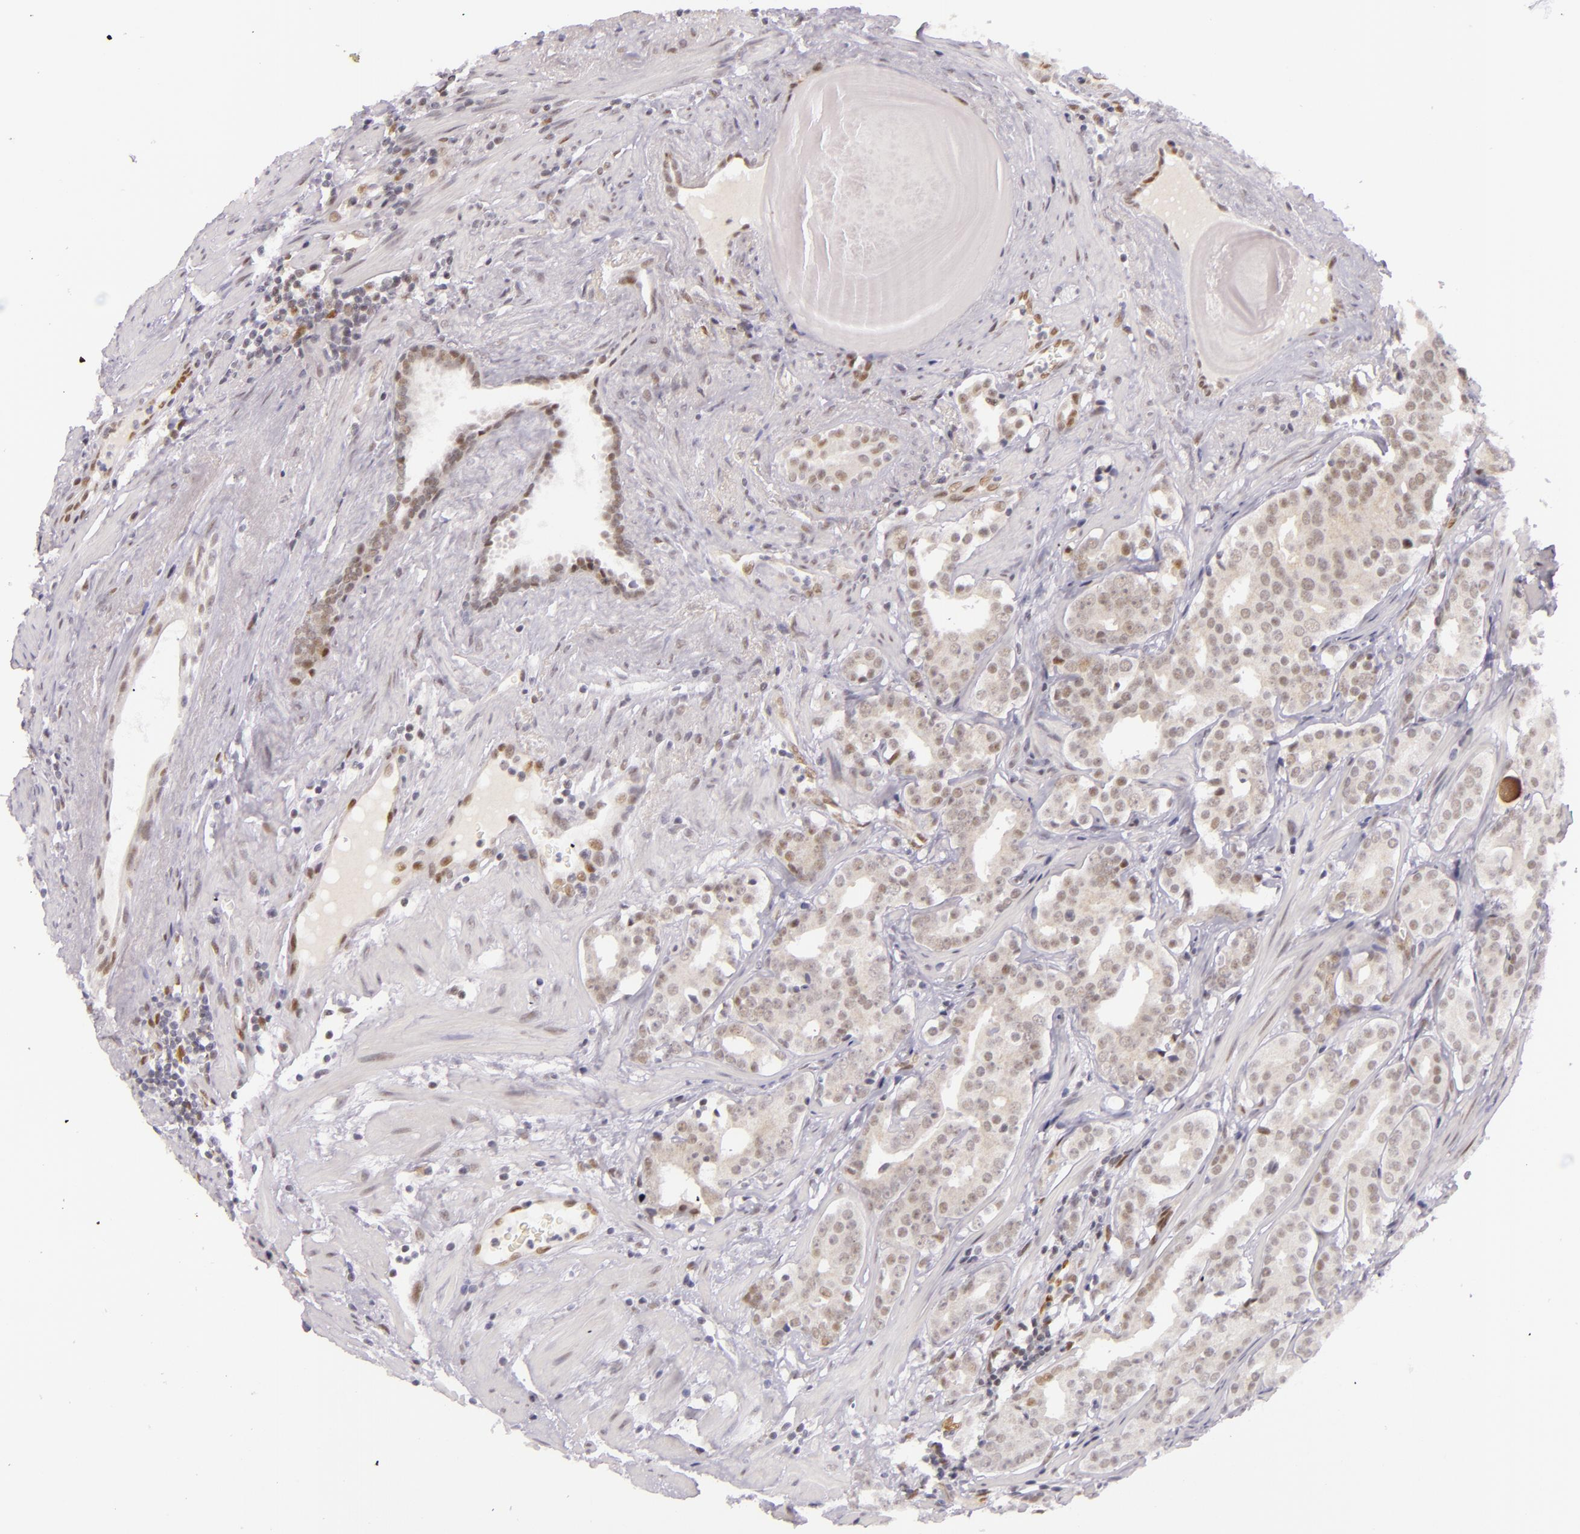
{"staining": {"intensity": "weak", "quantity": "25%-75%", "location": "cytoplasmic/membranous,nuclear"}, "tissue": "prostate cancer", "cell_type": "Tumor cells", "image_type": "cancer", "snomed": [{"axis": "morphology", "description": "Adenocarcinoma, Low grade"}, {"axis": "topography", "description": "Prostate"}], "caption": "This photomicrograph shows immunohistochemistry staining of human prostate cancer (low-grade adenocarcinoma), with low weak cytoplasmic/membranous and nuclear expression in approximately 25%-75% of tumor cells.", "gene": "BCL3", "patient": {"sex": "male", "age": 59}}